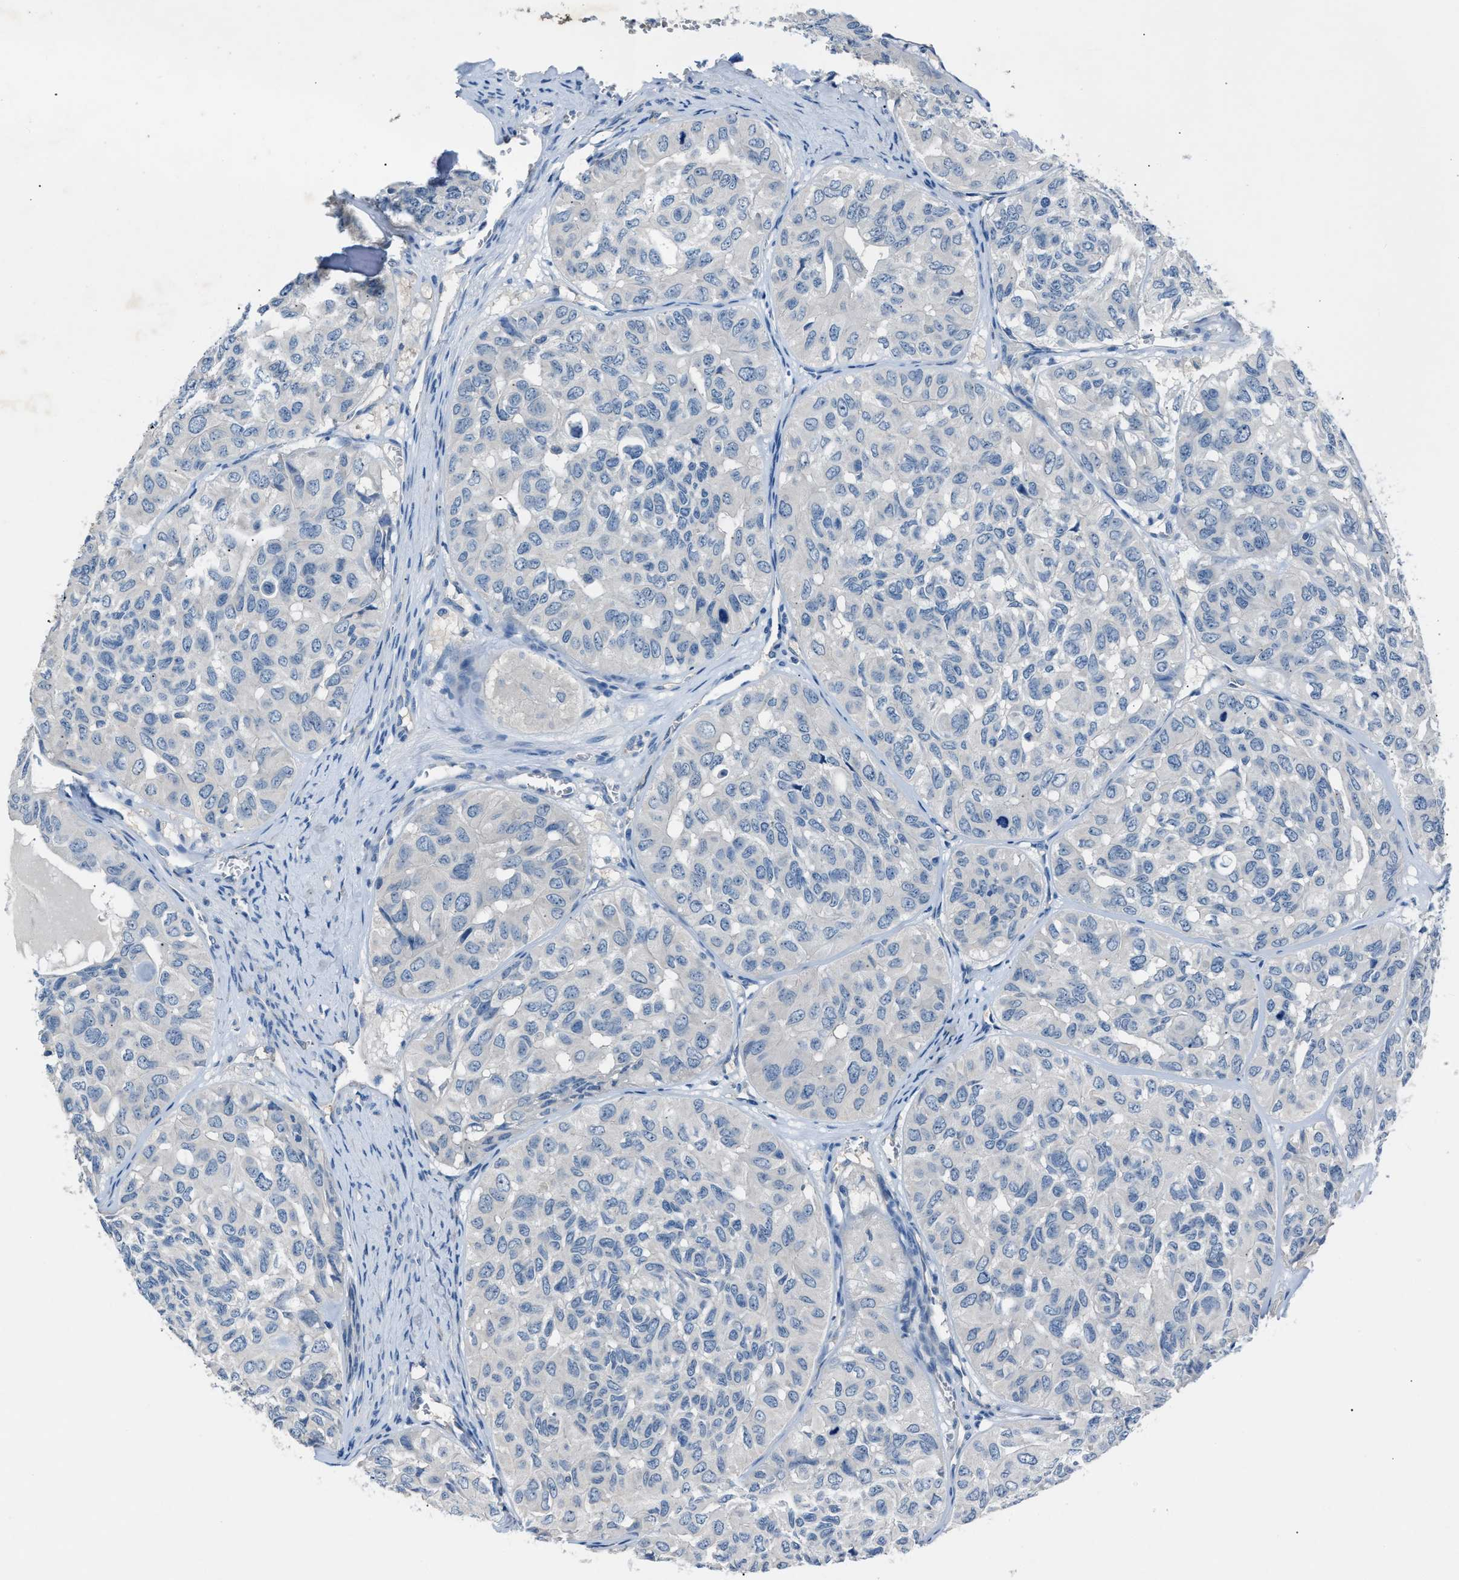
{"staining": {"intensity": "negative", "quantity": "none", "location": "none"}, "tissue": "head and neck cancer", "cell_type": "Tumor cells", "image_type": "cancer", "snomed": [{"axis": "morphology", "description": "Adenocarcinoma, NOS"}, {"axis": "topography", "description": "Salivary gland, NOS"}, {"axis": "topography", "description": "Head-Neck"}], "caption": "Head and neck adenocarcinoma stained for a protein using immunohistochemistry (IHC) demonstrates no expression tumor cells.", "gene": "DNAAF5", "patient": {"sex": "female", "age": 76}}